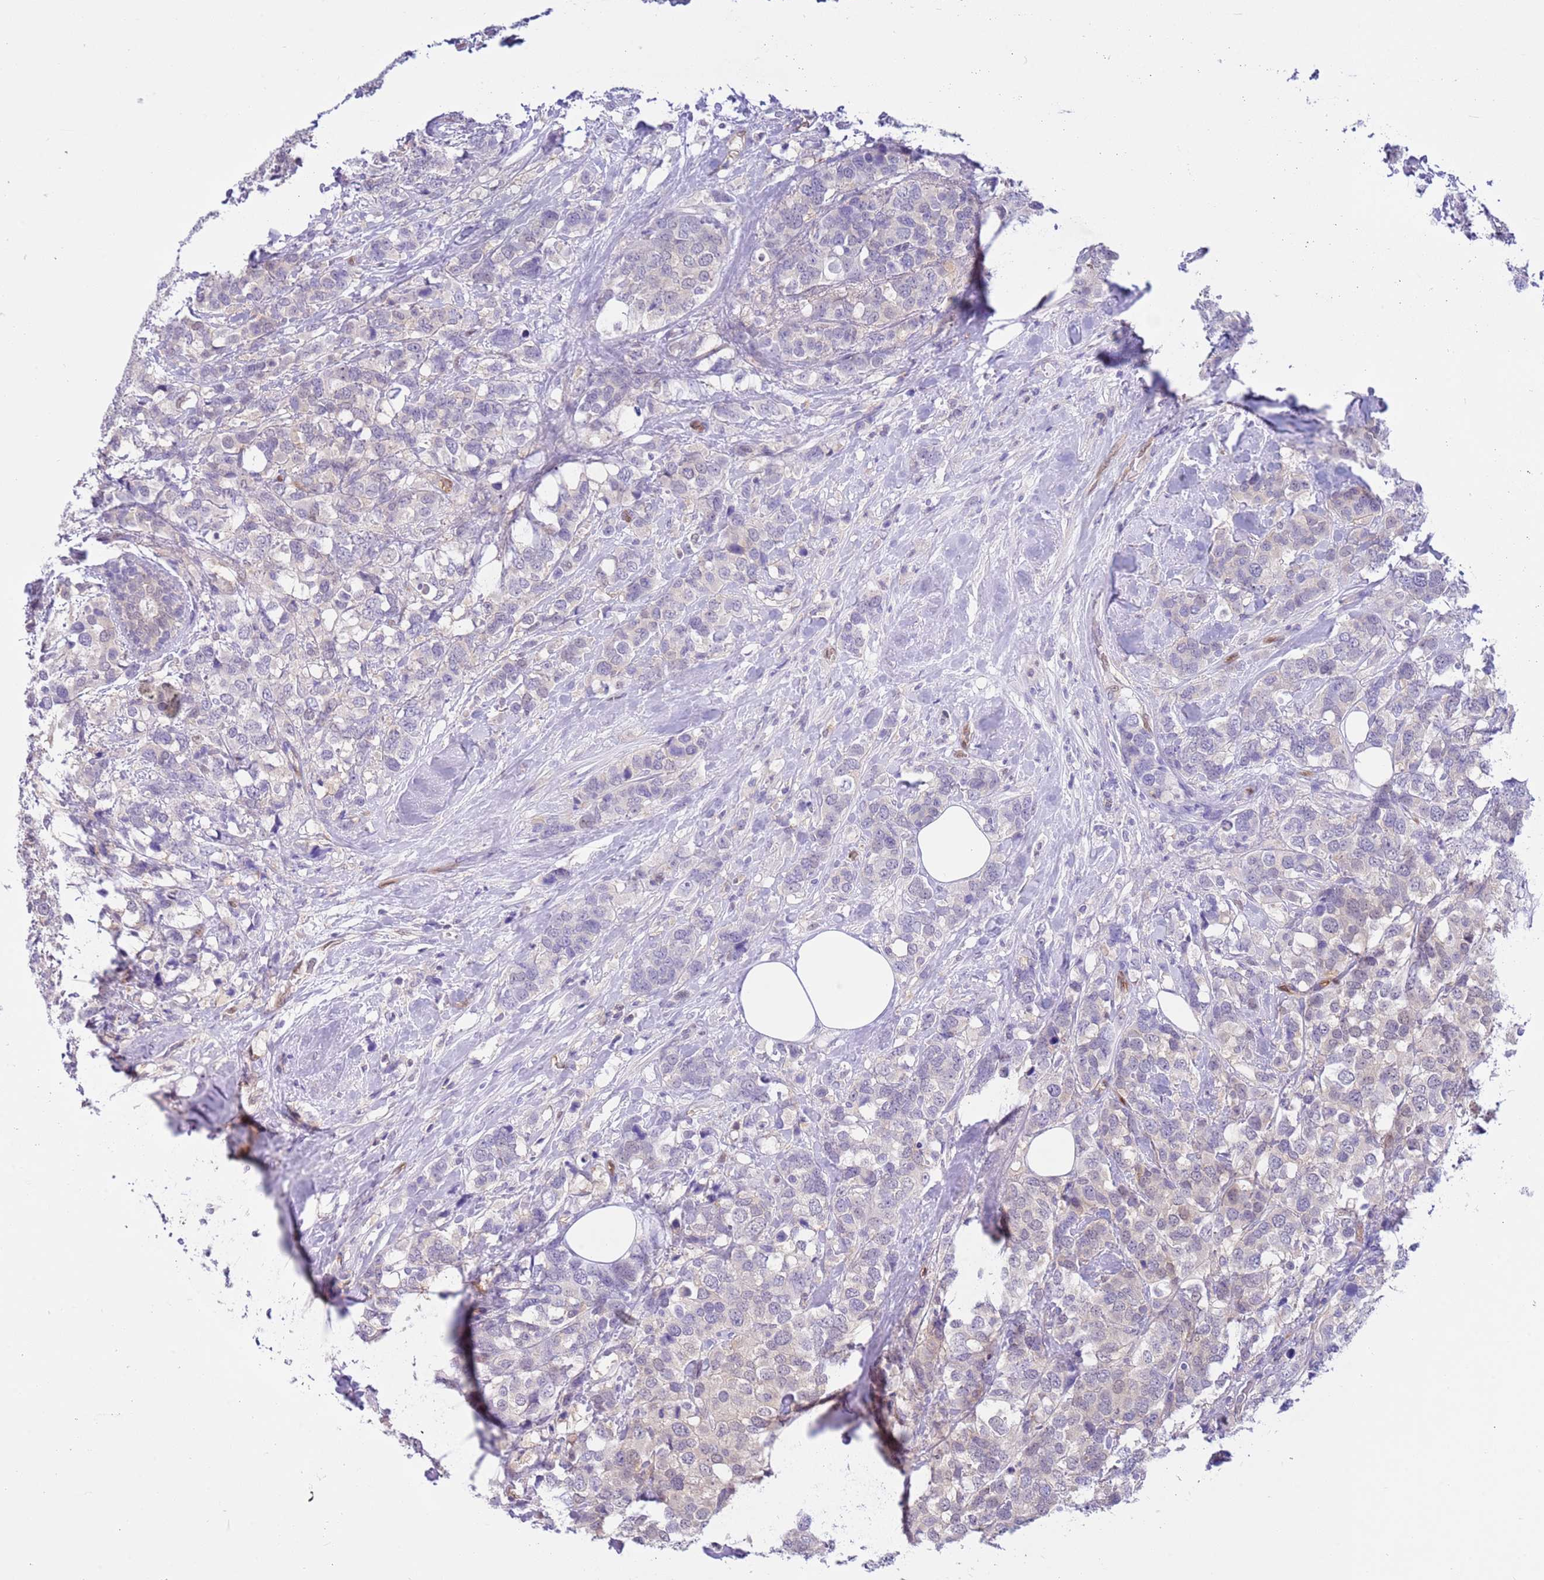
{"staining": {"intensity": "negative", "quantity": "none", "location": "none"}, "tissue": "breast cancer", "cell_type": "Tumor cells", "image_type": "cancer", "snomed": [{"axis": "morphology", "description": "Lobular carcinoma"}, {"axis": "topography", "description": "Breast"}], "caption": "Immunohistochemistry (IHC) of breast lobular carcinoma demonstrates no staining in tumor cells.", "gene": "DDI2", "patient": {"sex": "female", "age": 59}}